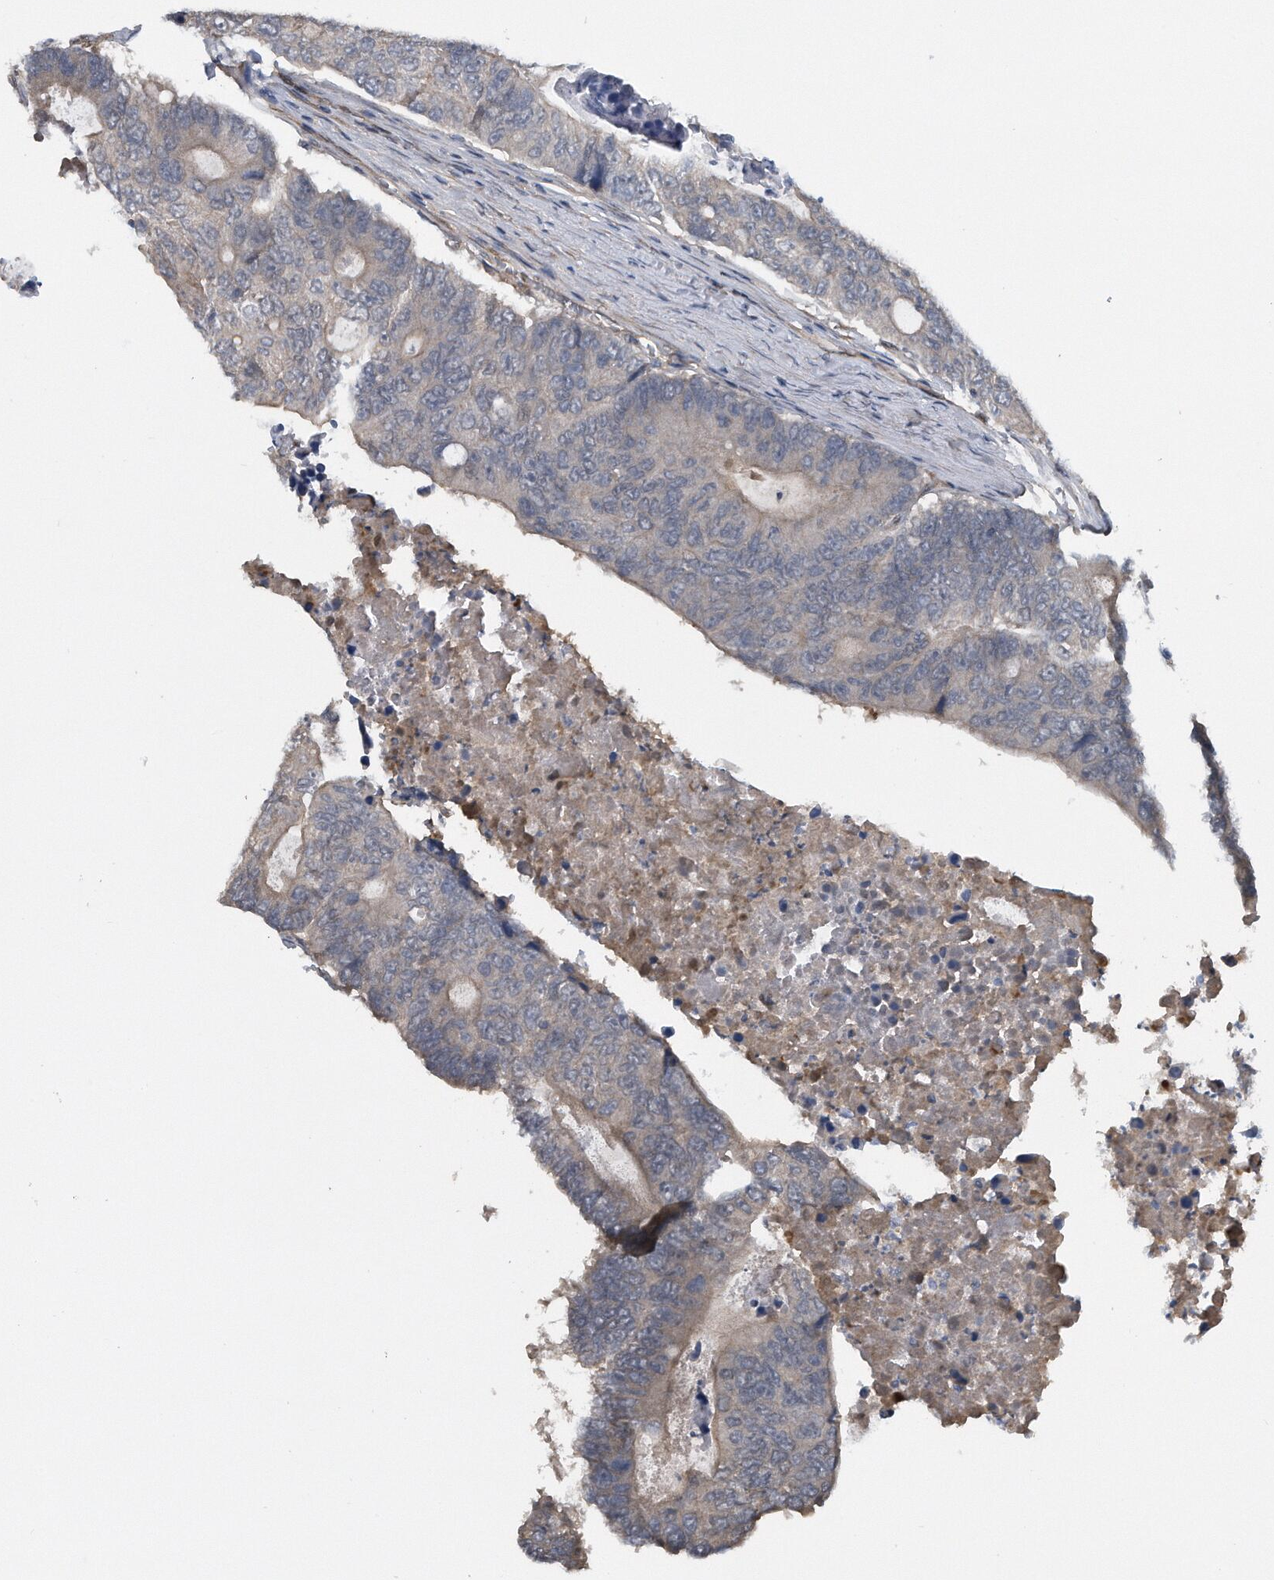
{"staining": {"intensity": "negative", "quantity": "none", "location": "none"}, "tissue": "colorectal cancer", "cell_type": "Tumor cells", "image_type": "cancer", "snomed": [{"axis": "morphology", "description": "Adenocarcinoma, NOS"}, {"axis": "topography", "description": "Colon"}], "caption": "Tumor cells show no significant protein expression in colorectal adenocarcinoma. (DAB IHC visualized using brightfield microscopy, high magnification).", "gene": "ZNF79", "patient": {"sex": "male", "age": 87}}